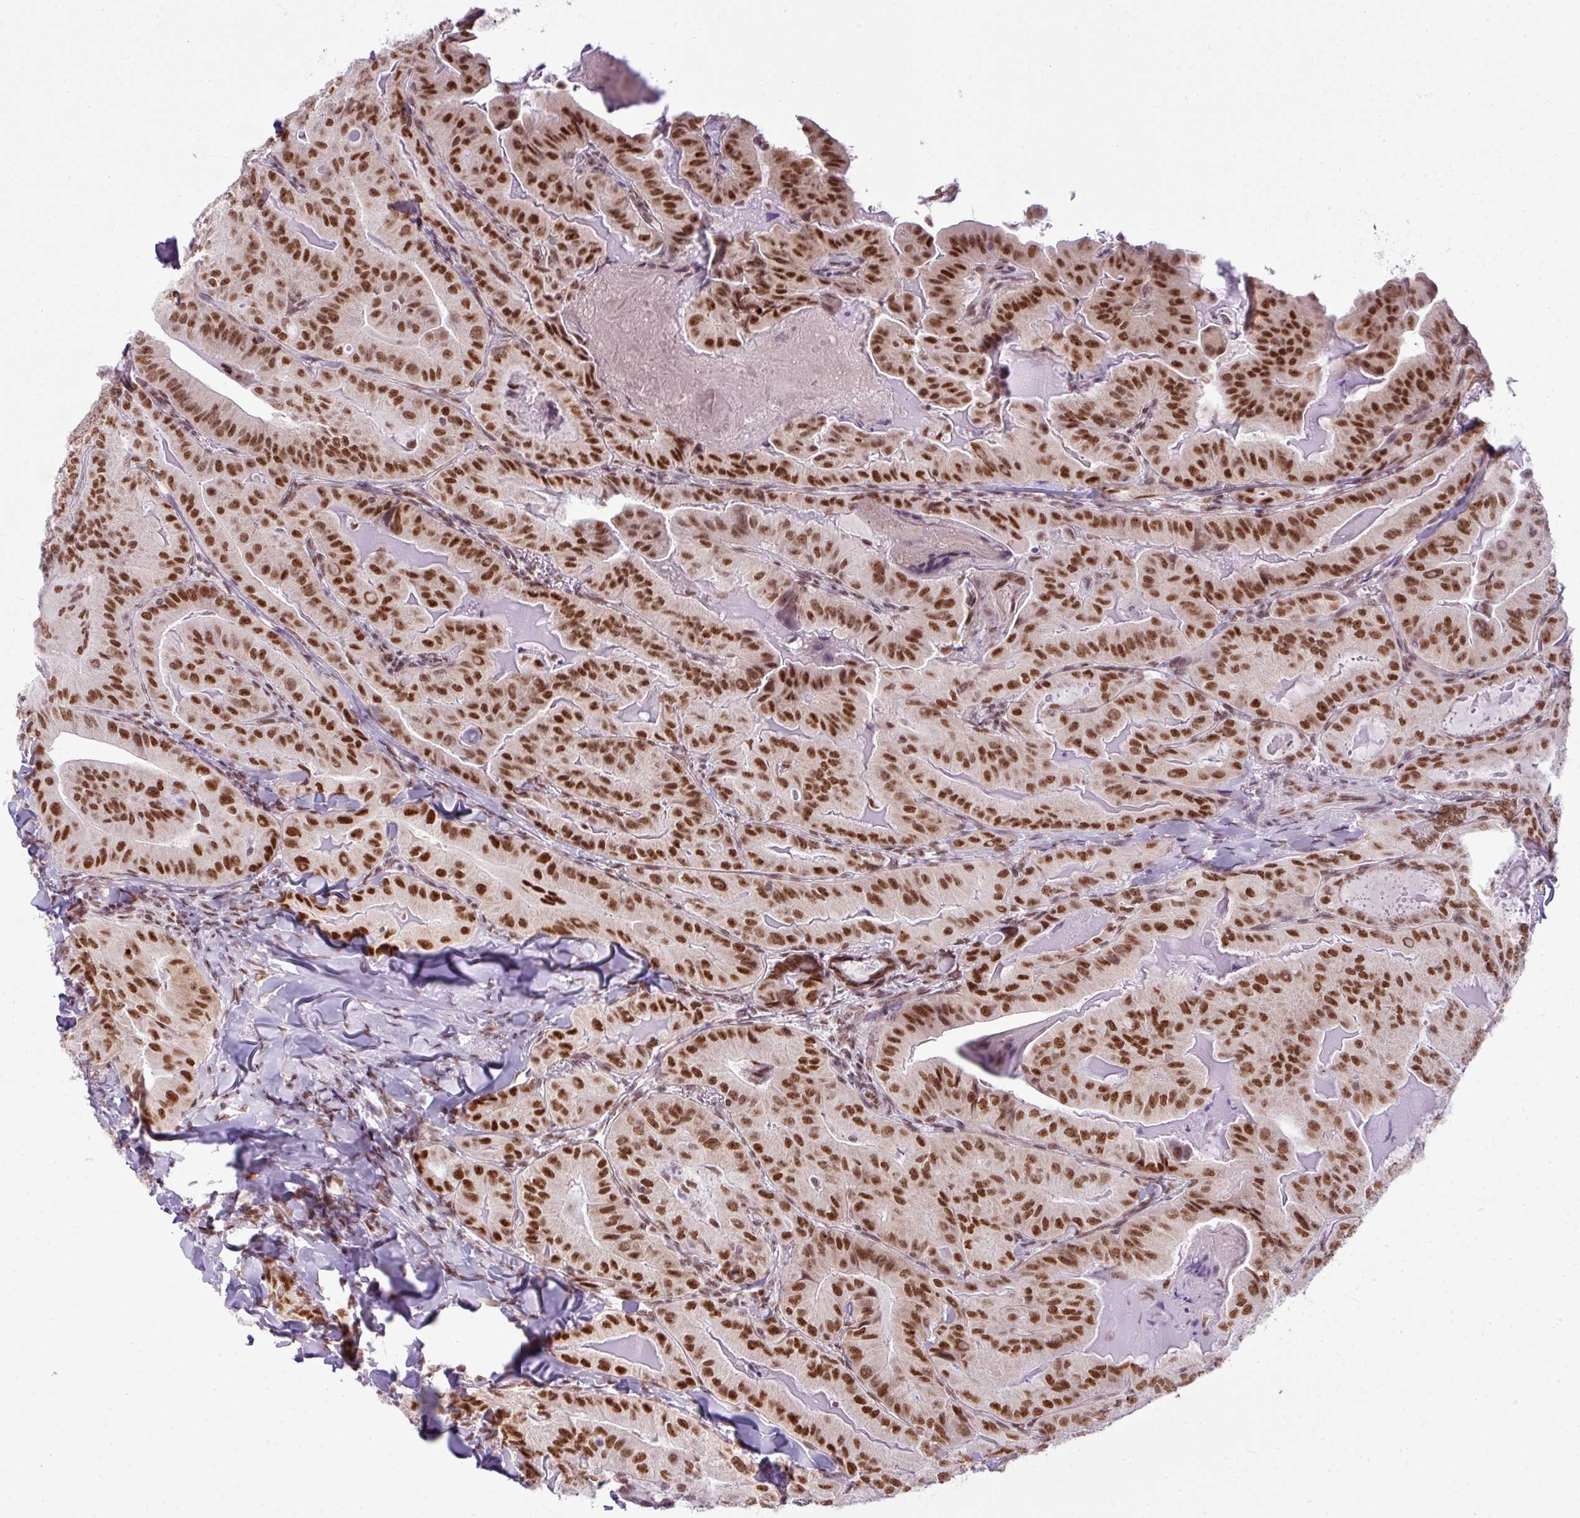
{"staining": {"intensity": "strong", "quantity": ">75%", "location": "nuclear"}, "tissue": "thyroid cancer", "cell_type": "Tumor cells", "image_type": "cancer", "snomed": [{"axis": "morphology", "description": "Papillary adenocarcinoma, NOS"}, {"axis": "topography", "description": "Thyroid gland"}], "caption": "A photomicrograph of thyroid cancer (papillary adenocarcinoma) stained for a protein displays strong nuclear brown staining in tumor cells. The protein of interest is shown in brown color, while the nuclei are stained blue.", "gene": "ARL6IP4", "patient": {"sex": "female", "age": 68}}